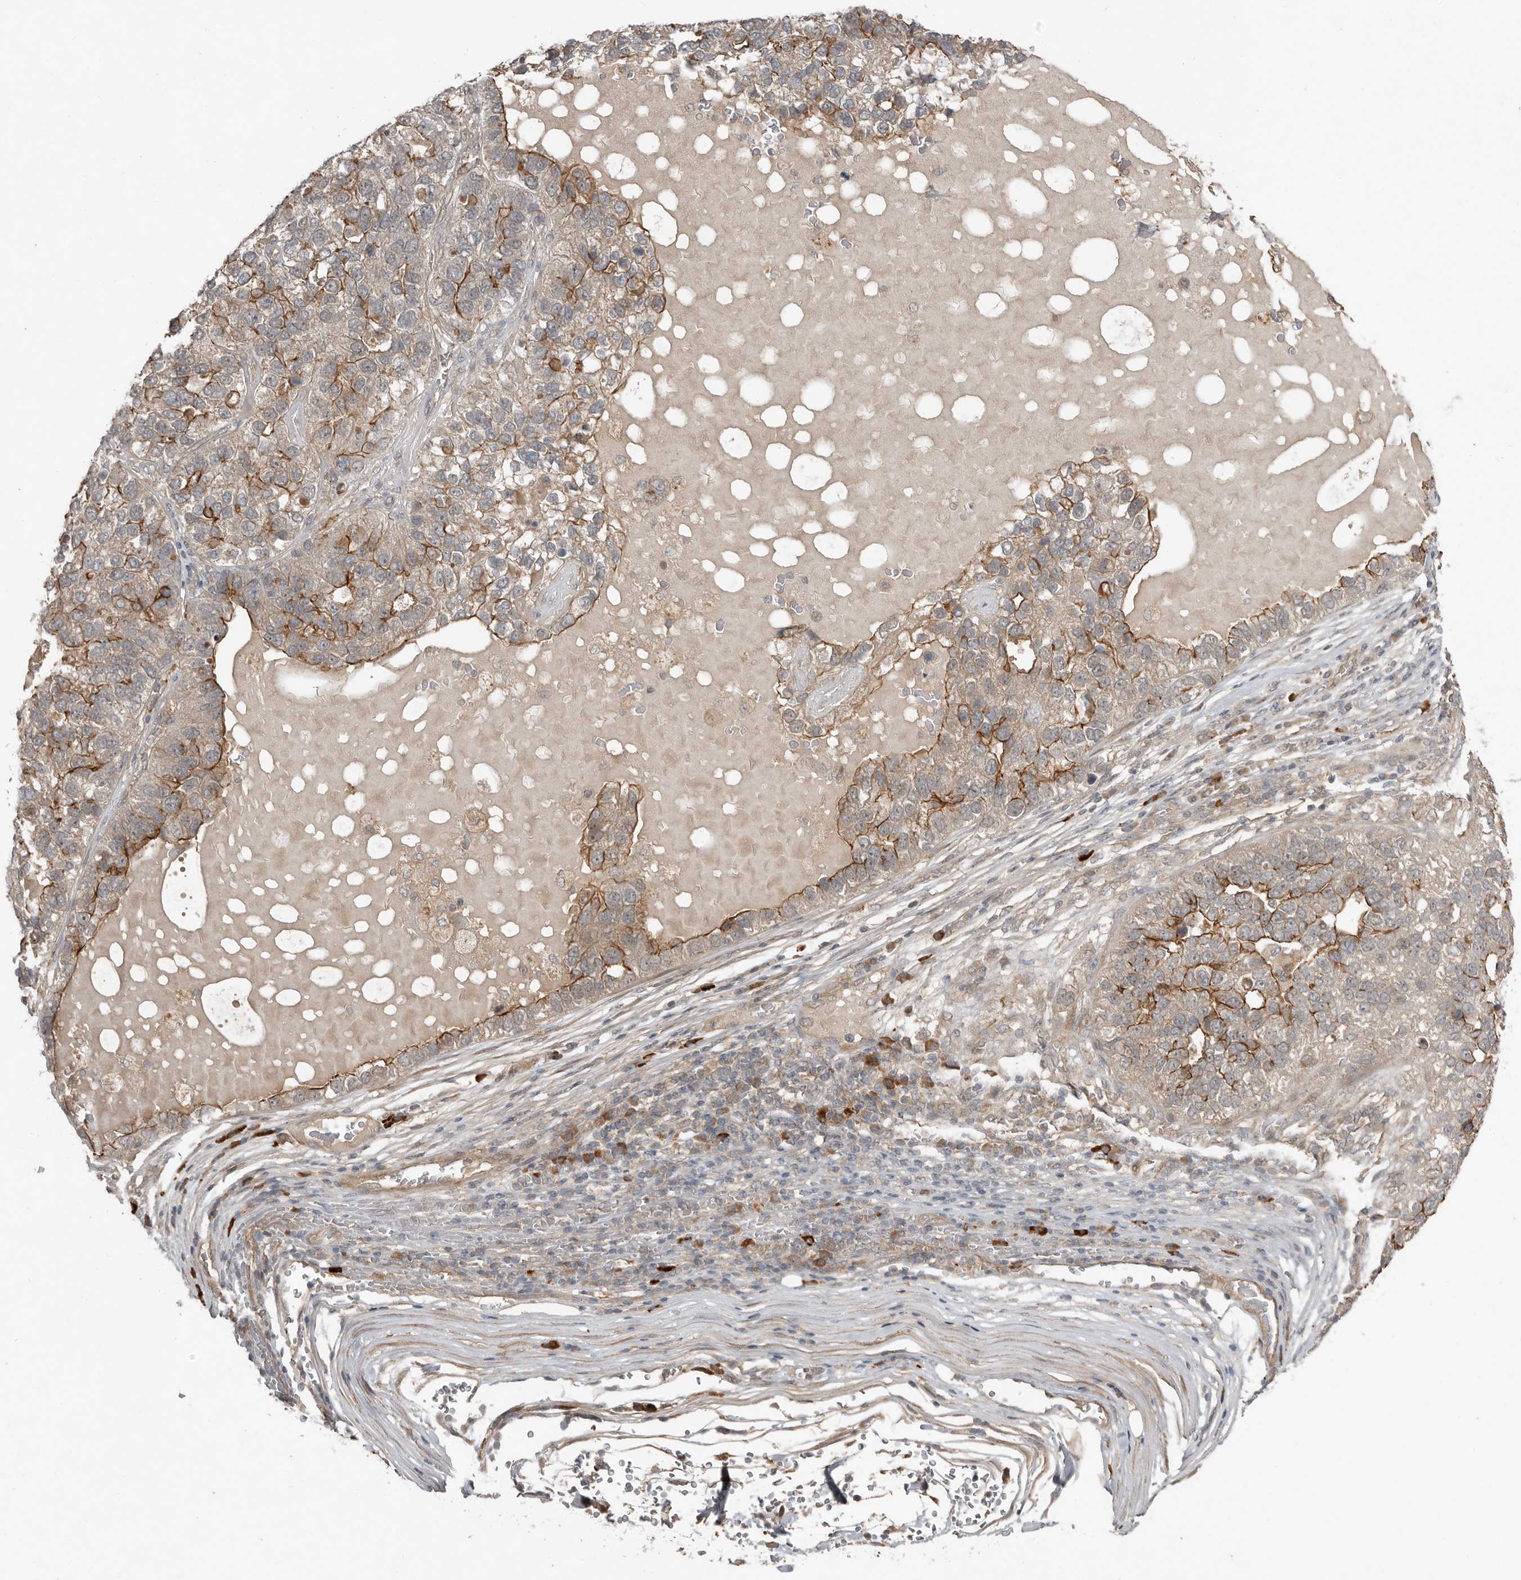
{"staining": {"intensity": "moderate", "quantity": "25%-75%", "location": "cytoplasmic/membranous"}, "tissue": "pancreatic cancer", "cell_type": "Tumor cells", "image_type": "cancer", "snomed": [{"axis": "morphology", "description": "Adenocarcinoma, NOS"}, {"axis": "topography", "description": "Pancreas"}], "caption": "Immunohistochemistry (IHC) (DAB (3,3'-diaminobenzidine)) staining of human pancreatic cancer exhibits moderate cytoplasmic/membranous protein staining in about 25%-75% of tumor cells.", "gene": "TEAD3", "patient": {"sex": "female", "age": 61}}